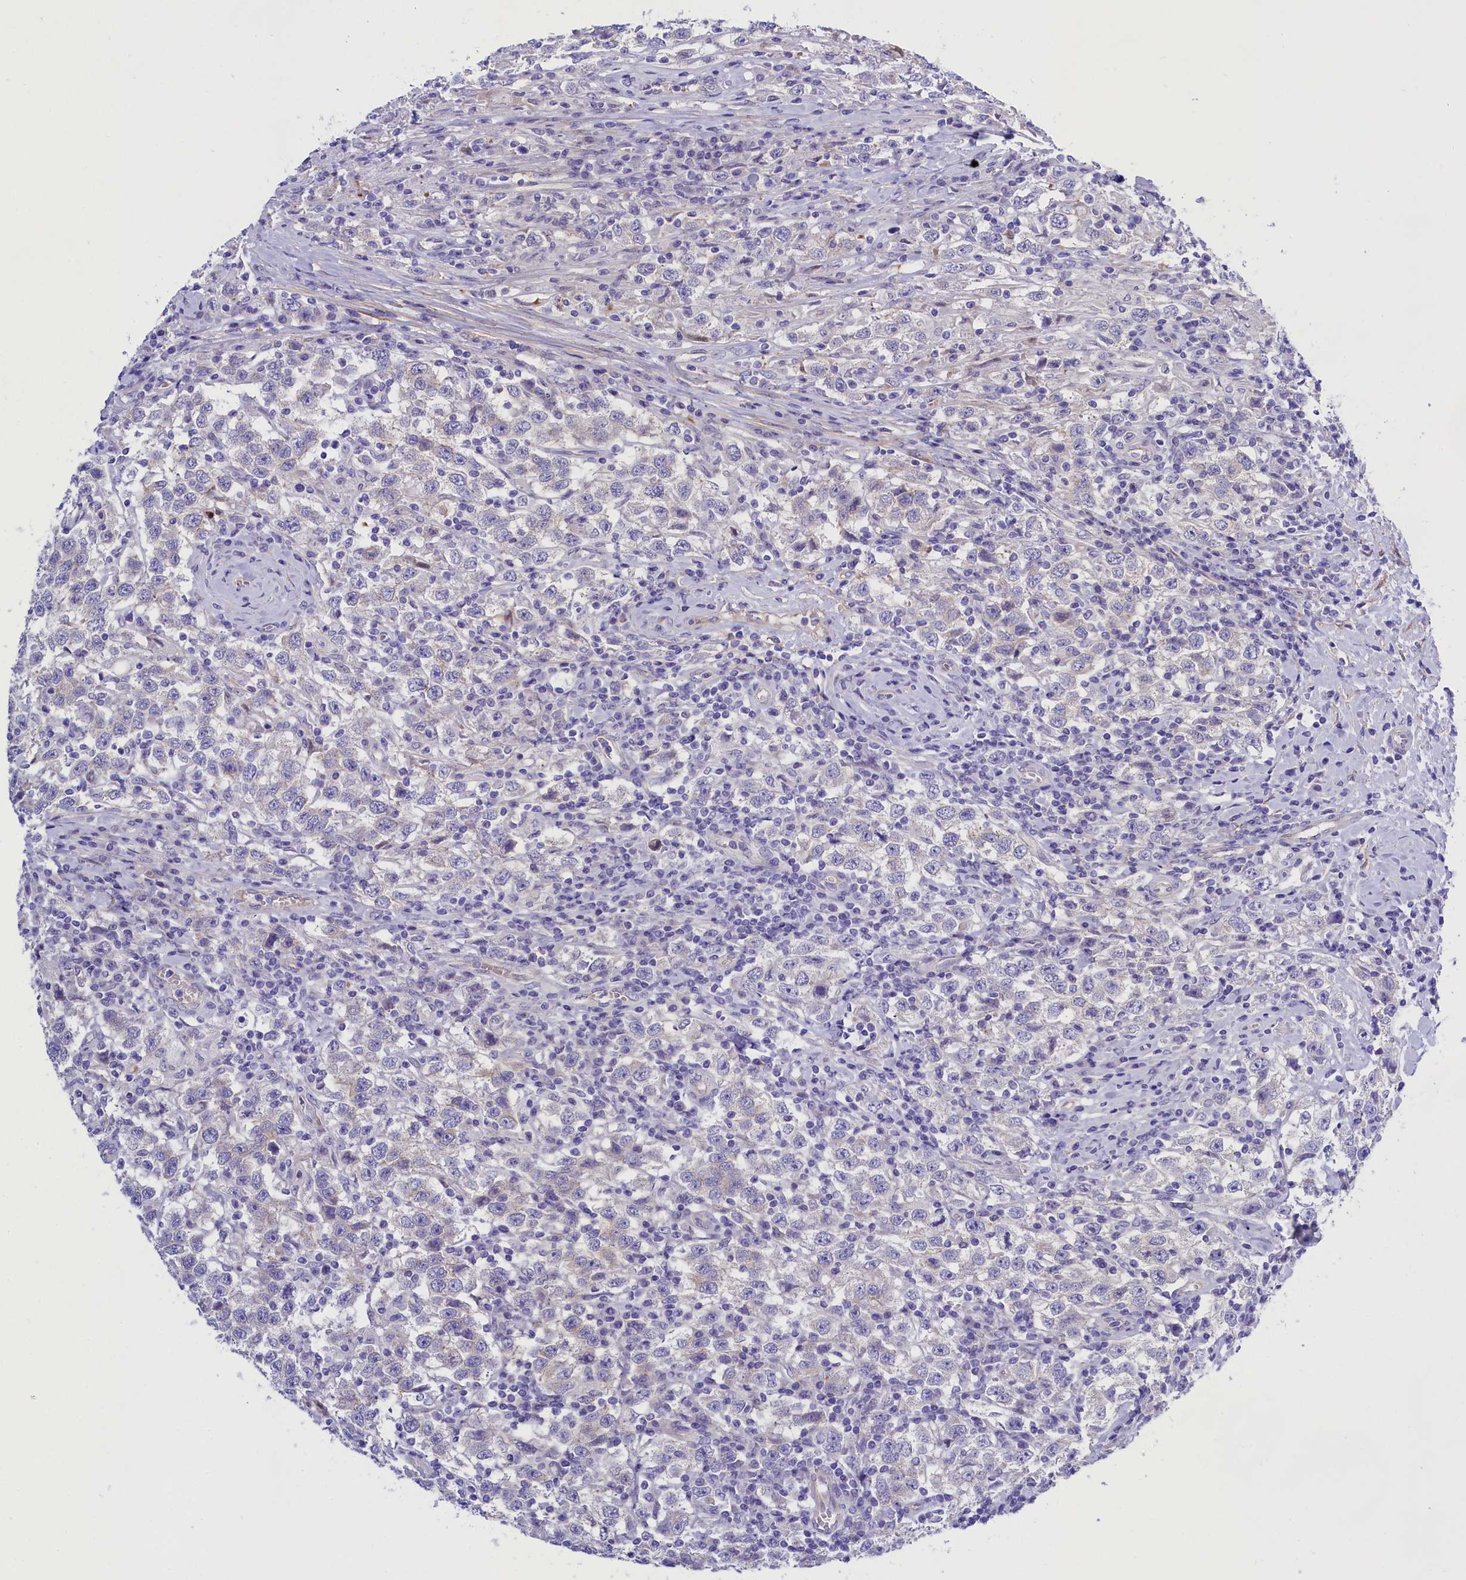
{"staining": {"intensity": "negative", "quantity": "none", "location": "none"}, "tissue": "testis cancer", "cell_type": "Tumor cells", "image_type": "cancer", "snomed": [{"axis": "morphology", "description": "Seminoma, NOS"}, {"axis": "topography", "description": "Testis"}], "caption": "Protein analysis of testis cancer (seminoma) exhibits no significant staining in tumor cells. (Brightfield microscopy of DAB (3,3'-diaminobenzidine) IHC at high magnification).", "gene": "PPP1R13L", "patient": {"sex": "male", "age": 41}}